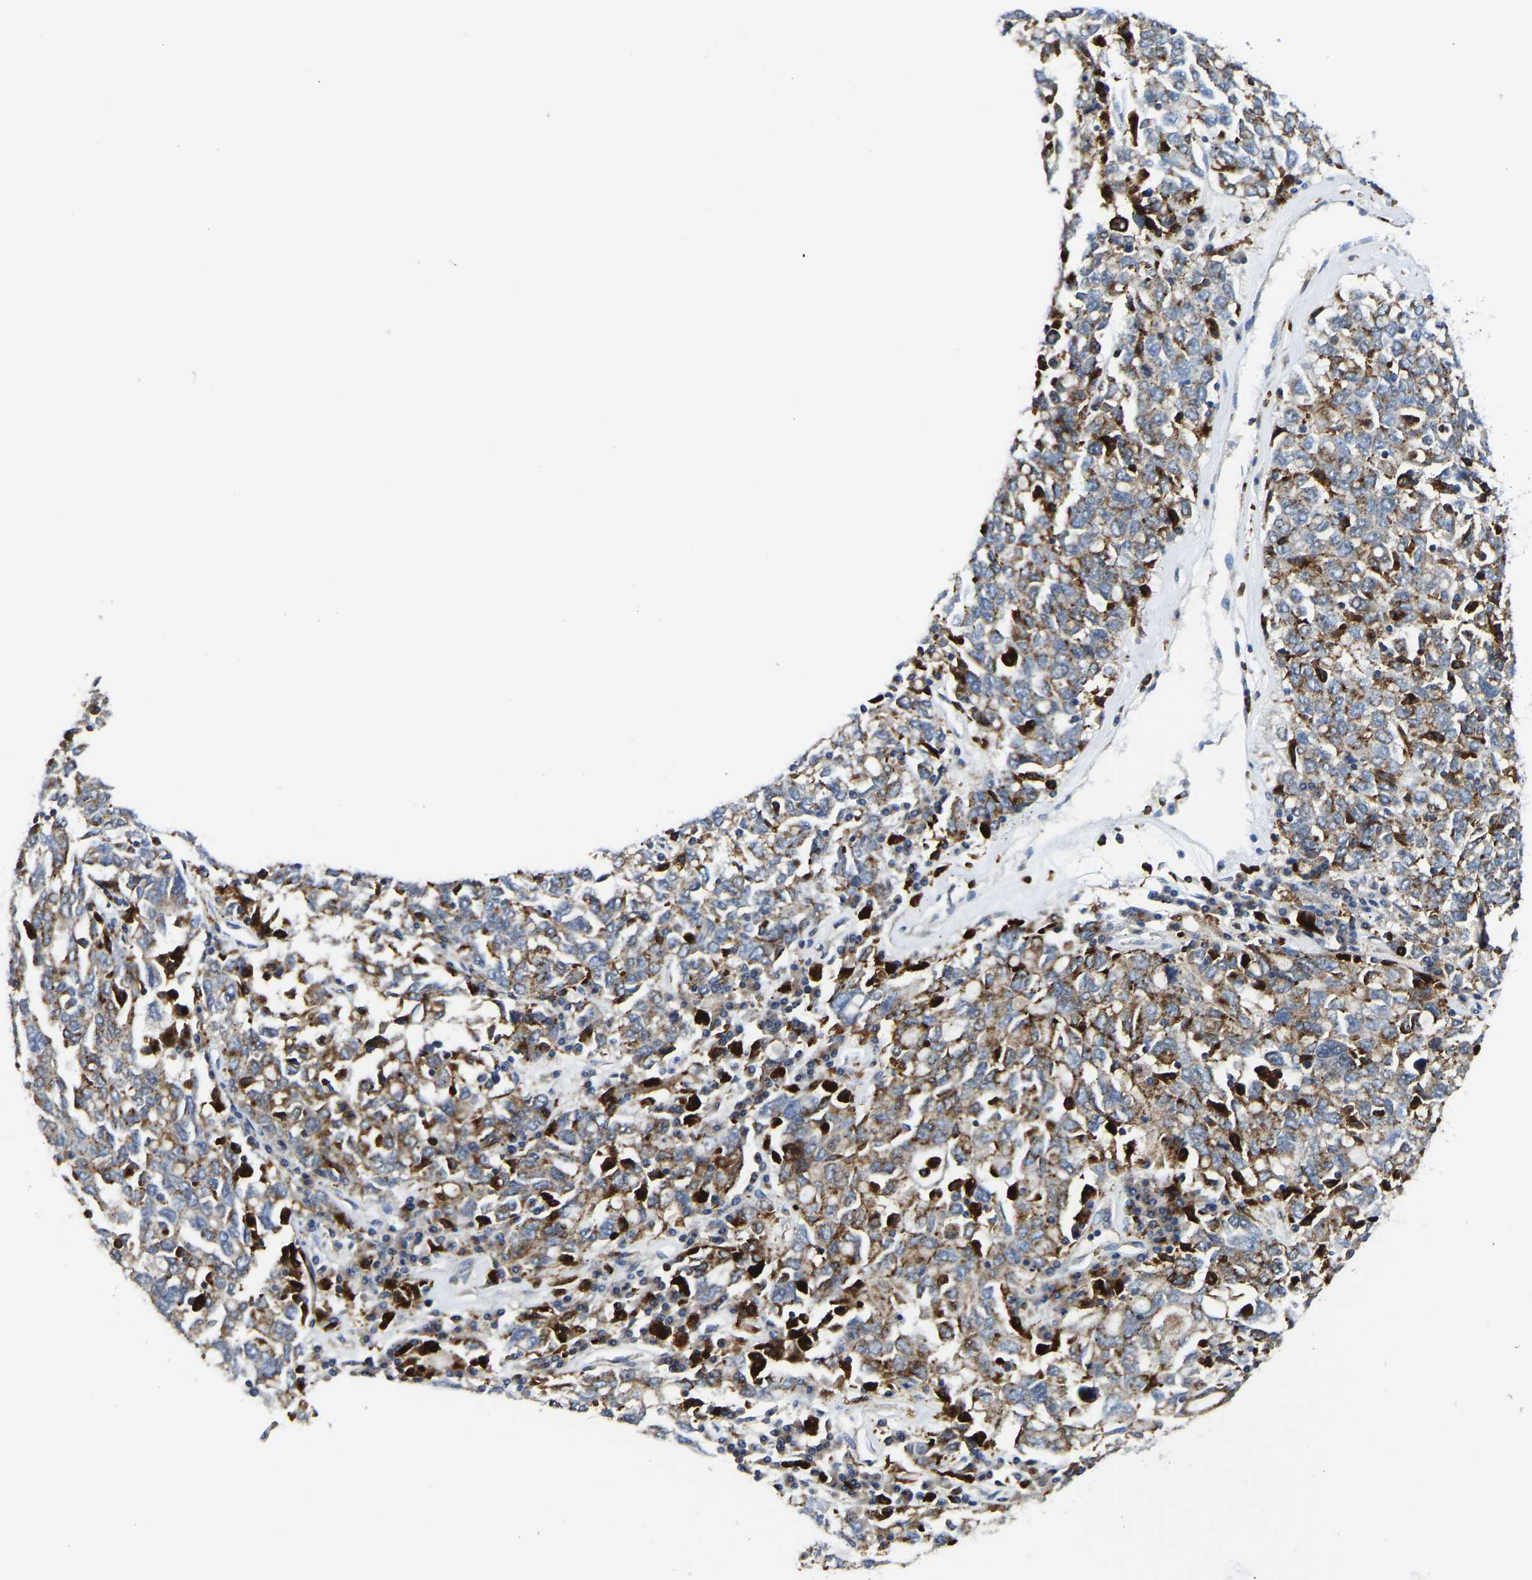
{"staining": {"intensity": "moderate", "quantity": ">75%", "location": "cytoplasmic/membranous"}, "tissue": "ovarian cancer", "cell_type": "Tumor cells", "image_type": "cancer", "snomed": [{"axis": "morphology", "description": "Carcinoma, endometroid"}, {"axis": "topography", "description": "Ovary"}], "caption": "Tumor cells demonstrate medium levels of moderate cytoplasmic/membranous staining in about >75% of cells in human ovarian cancer (endometroid carcinoma).", "gene": "ATP6V1E1", "patient": {"sex": "female", "age": 62}}